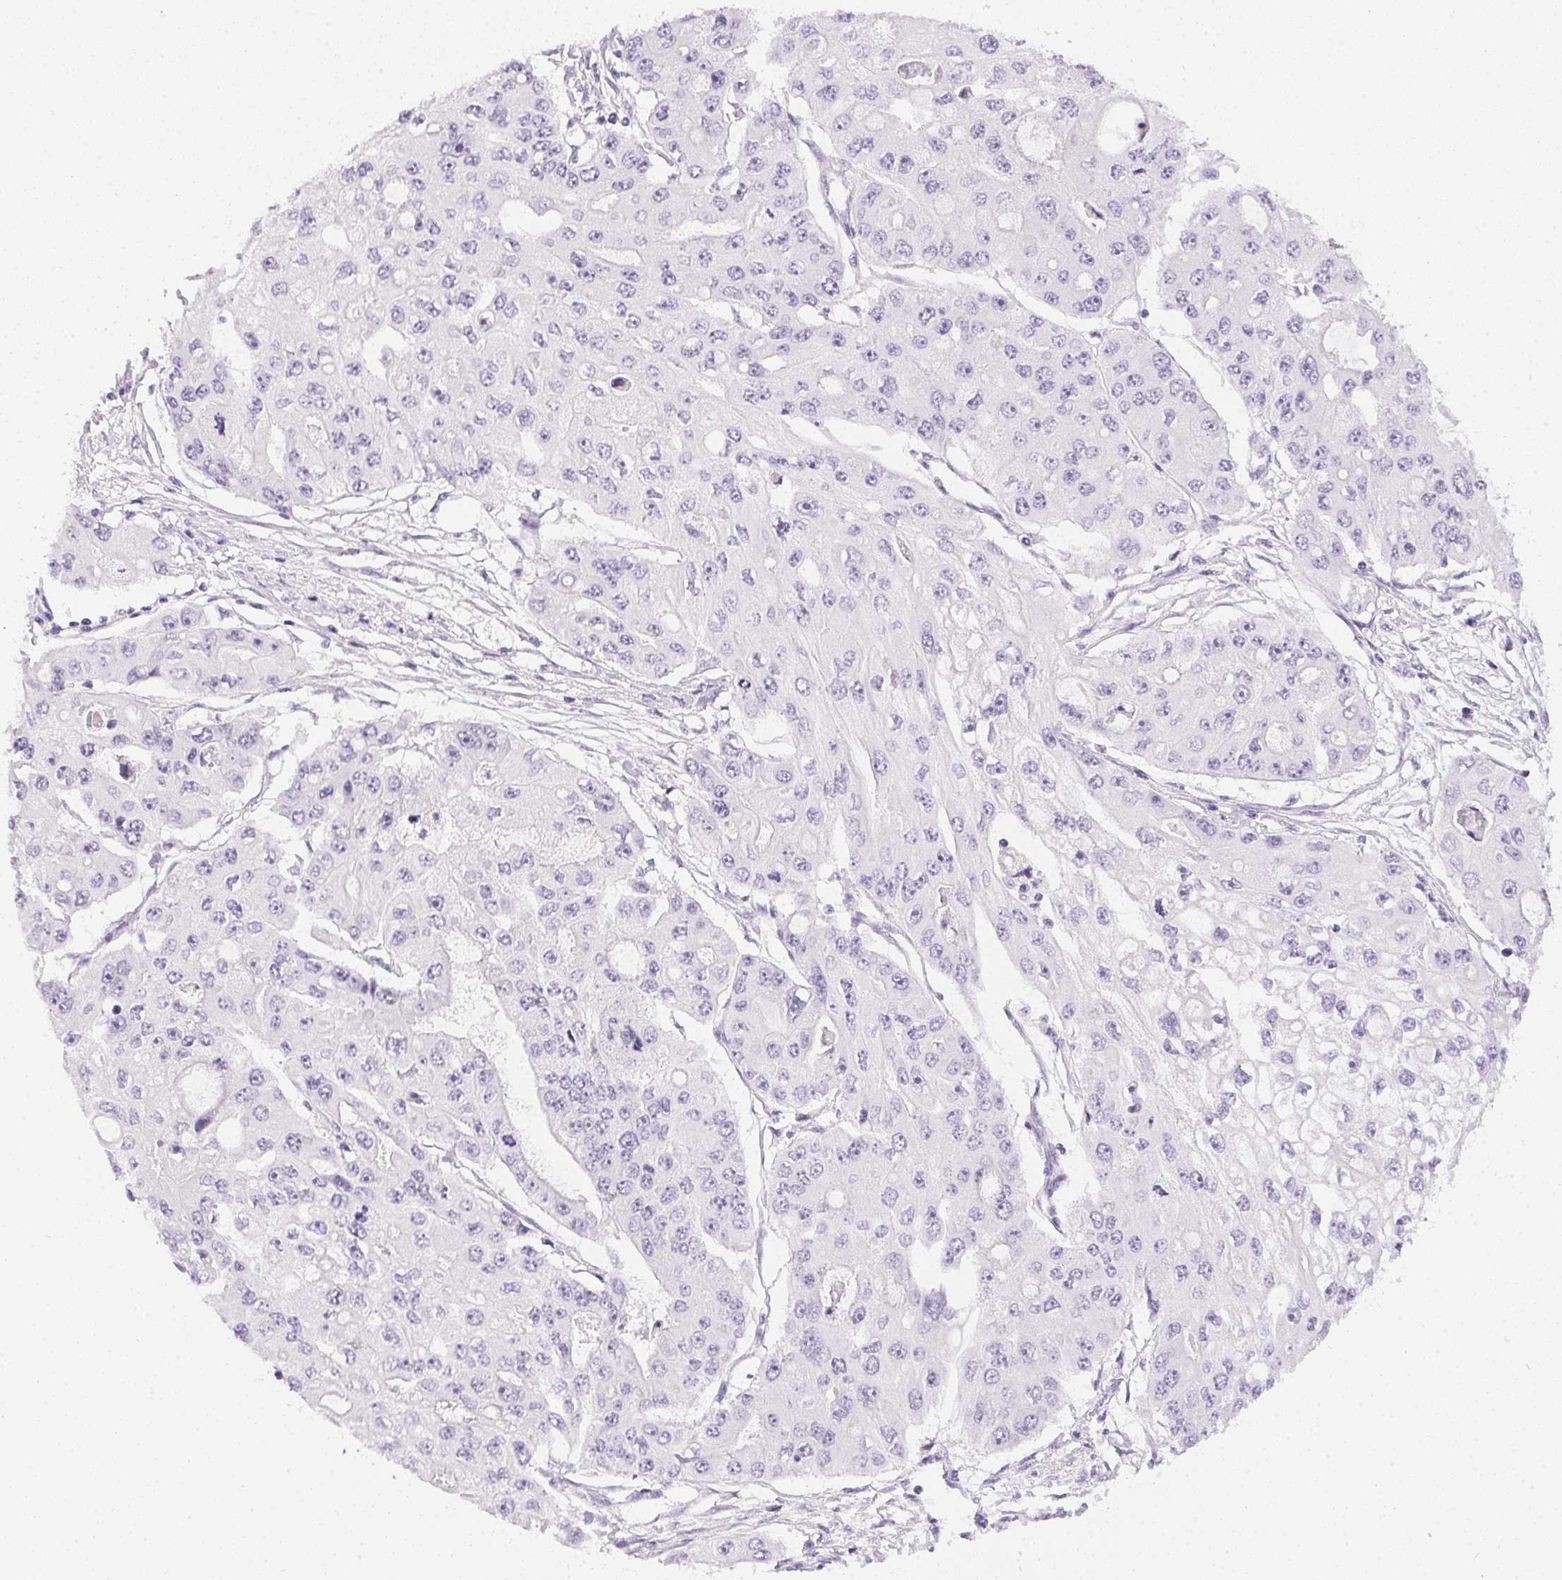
{"staining": {"intensity": "negative", "quantity": "none", "location": "none"}, "tissue": "ovarian cancer", "cell_type": "Tumor cells", "image_type": "cancer", "snomed": [{"axis": "morphology", "description": "Cystadenocarcinoma, serous, NOS"}, {"axis": "topography", "description": "Ovary"}], "caption": "Ovarian serous cystadenocarcinoma was stained to show a protein in brown. There is no significant staining in tumor cells. (DAB immunohistochemistry, high magnification).", "gene": "PPY", "patient": {"sex": "female", "age": 56}}